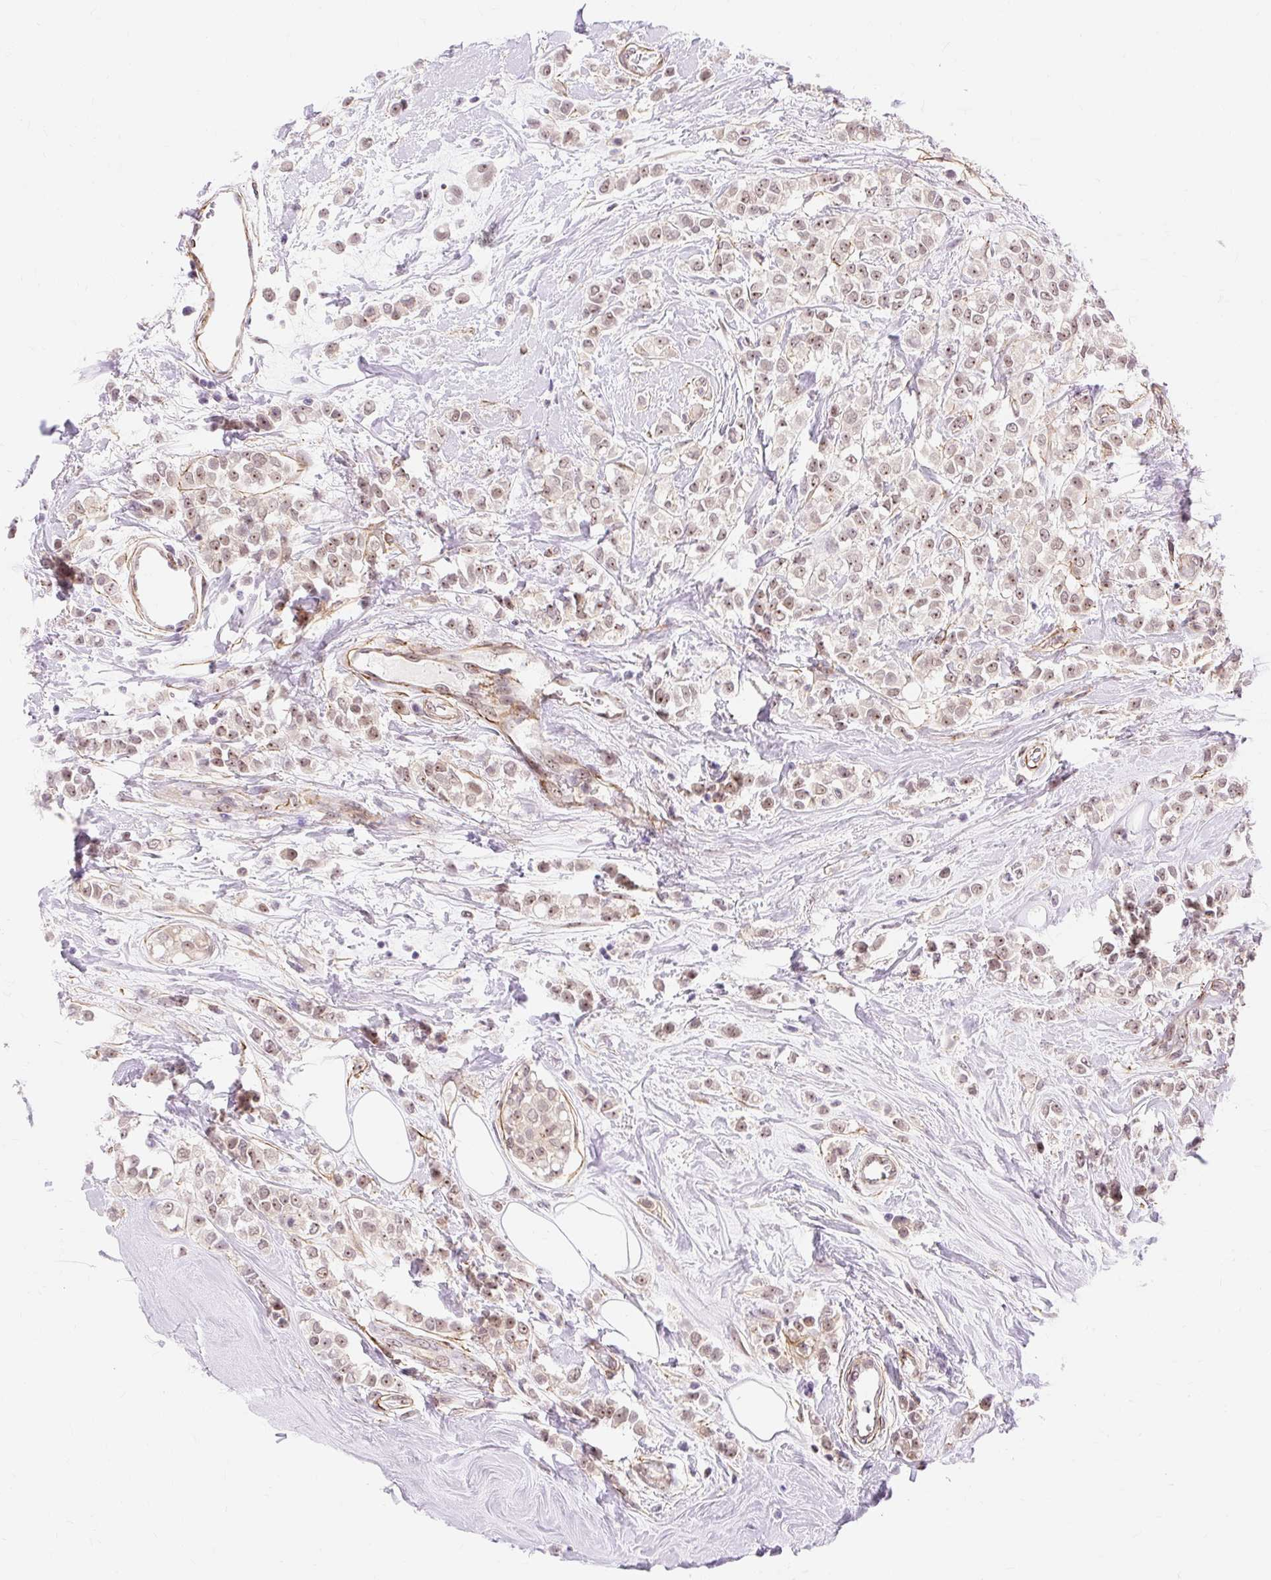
{"staining": {"intensity": "weak", "quantity": ">75%", "location": "cytoplasmic/membranous,nuclear"}, "tissue": "breast cancer", "cell_type": "Tumor cells", "image_type": "cancer", "snomed": [{"axis": "morphology", "description": "Lobular carcinoma"}, {"axis": "topography", "description": "Breast"}], "caption": "Protein analysis of breast lobular carcinoma tissue demonstrates weak cytoplasmic/membranous and nuclear expression in approximately >75% of tumor cells.", "gene": "OBP2A", "patient": {"sex": "female", "age": 68}}